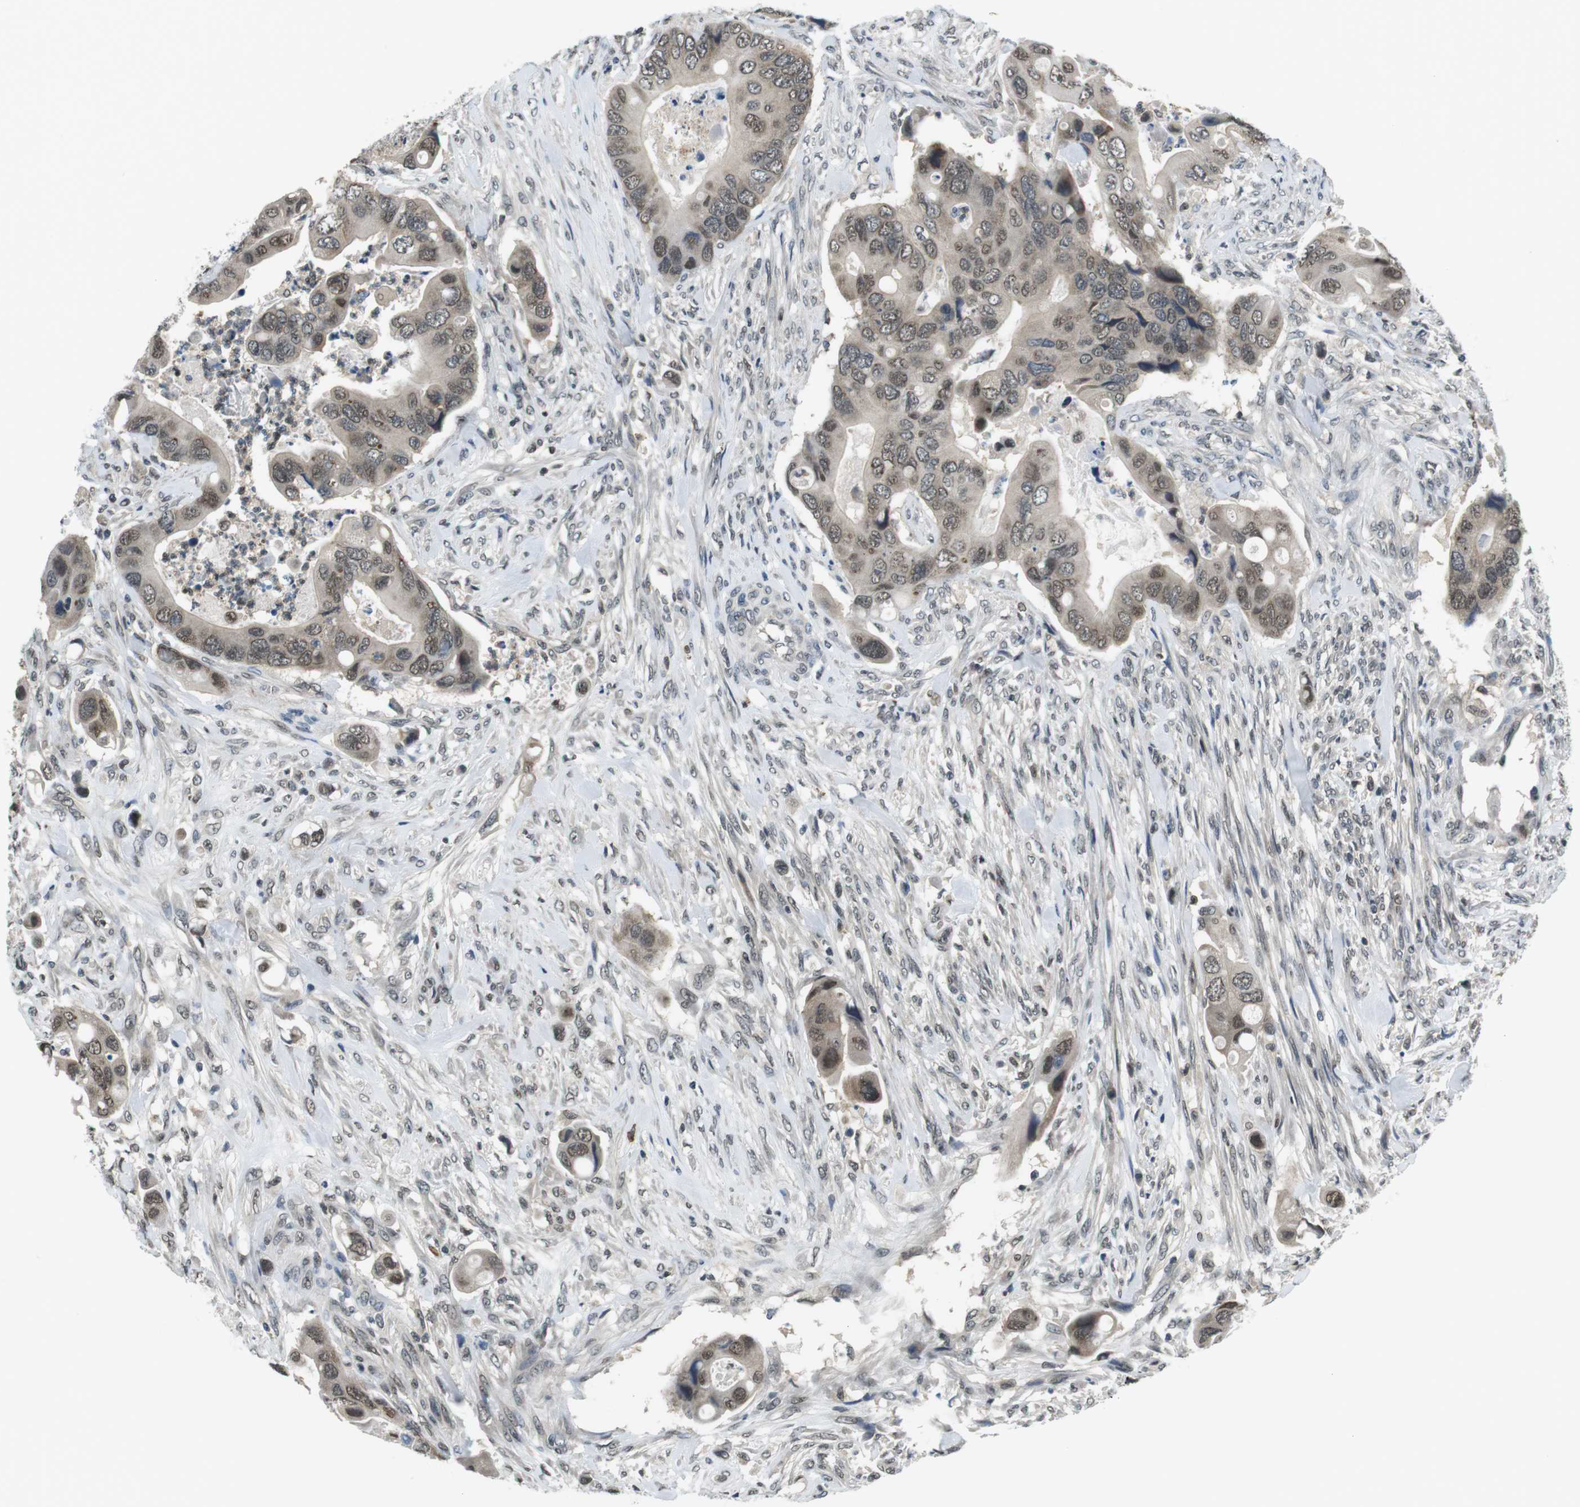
{"staining": {"intensity": "weak", "quantity": "25%-75%", "location": "cytoplasmic/membranous,nuclear"}, "tissue": "colorectal cancer", "cell_type": "Tumor cells", "image_type": "cancer", "snomed": [{"axis": "morphology", "description": "Adenocarcinoma, NOS"}, {"axis": "topography", "description": "Rectum"}], "caption": "Human colorectal cancer (adenocarcinoma) stained for a protein (brown) demonstrates weak cytoplasmic/membranous and nuclear positive expression in approximately 25%-75% of tumor cells.", "gene": "NEK4", "patient": {"sex": "female", "age": 57}}